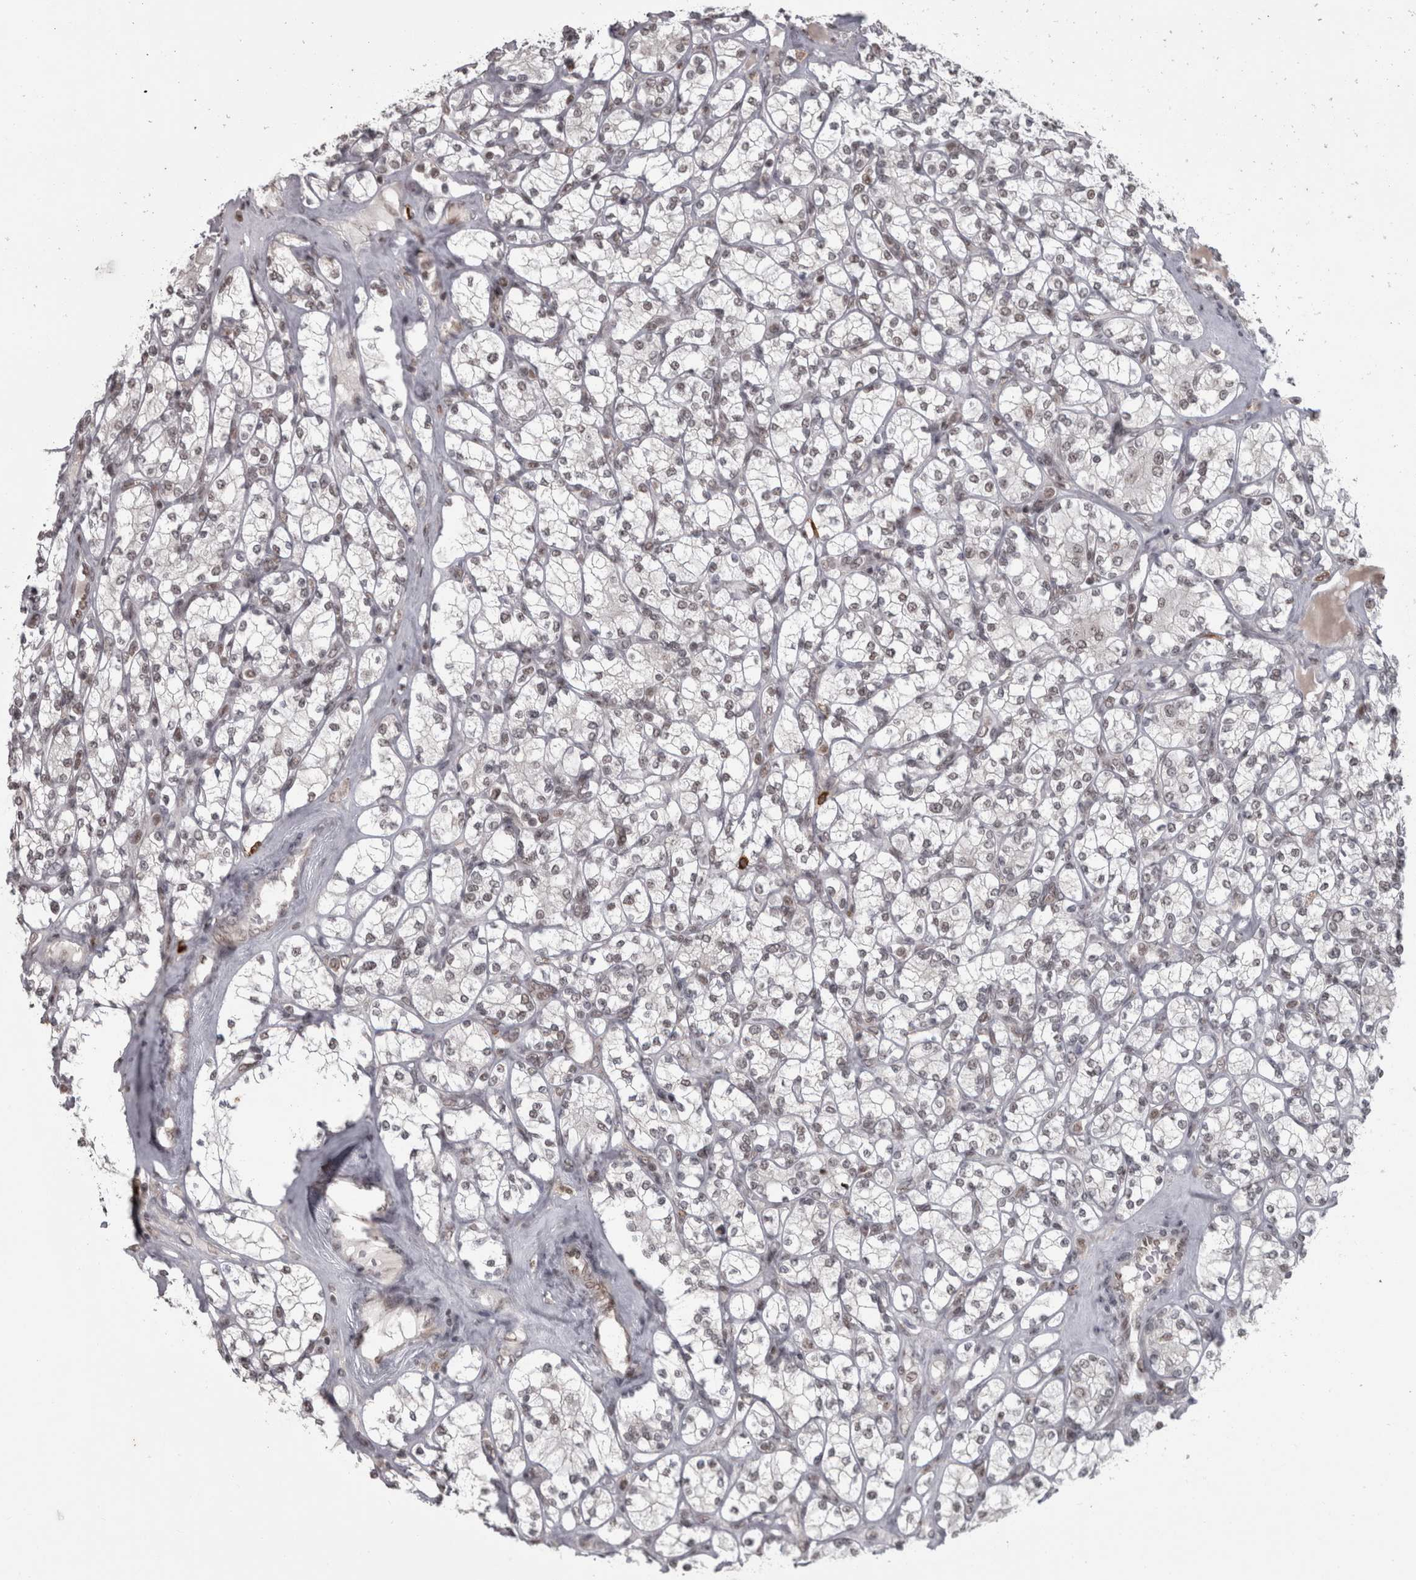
{"staining": {"intensity": "weak", "quantity": "<25%", "location": "nuclear"}, "tissue": "renal cancer", "cell_type": "Tumor cells", "image_type": "cancer", "snomed": [{"axis": "morphology", "description": "Adenocarcinoma, NOS"}, {"axis": "topography", "description": "Kidney"}], "caption": "Tumor cells are negative for protein expression in human renal cancer.", "gene": "MICU3", "patient": {"sex": "male", "age": 77}}